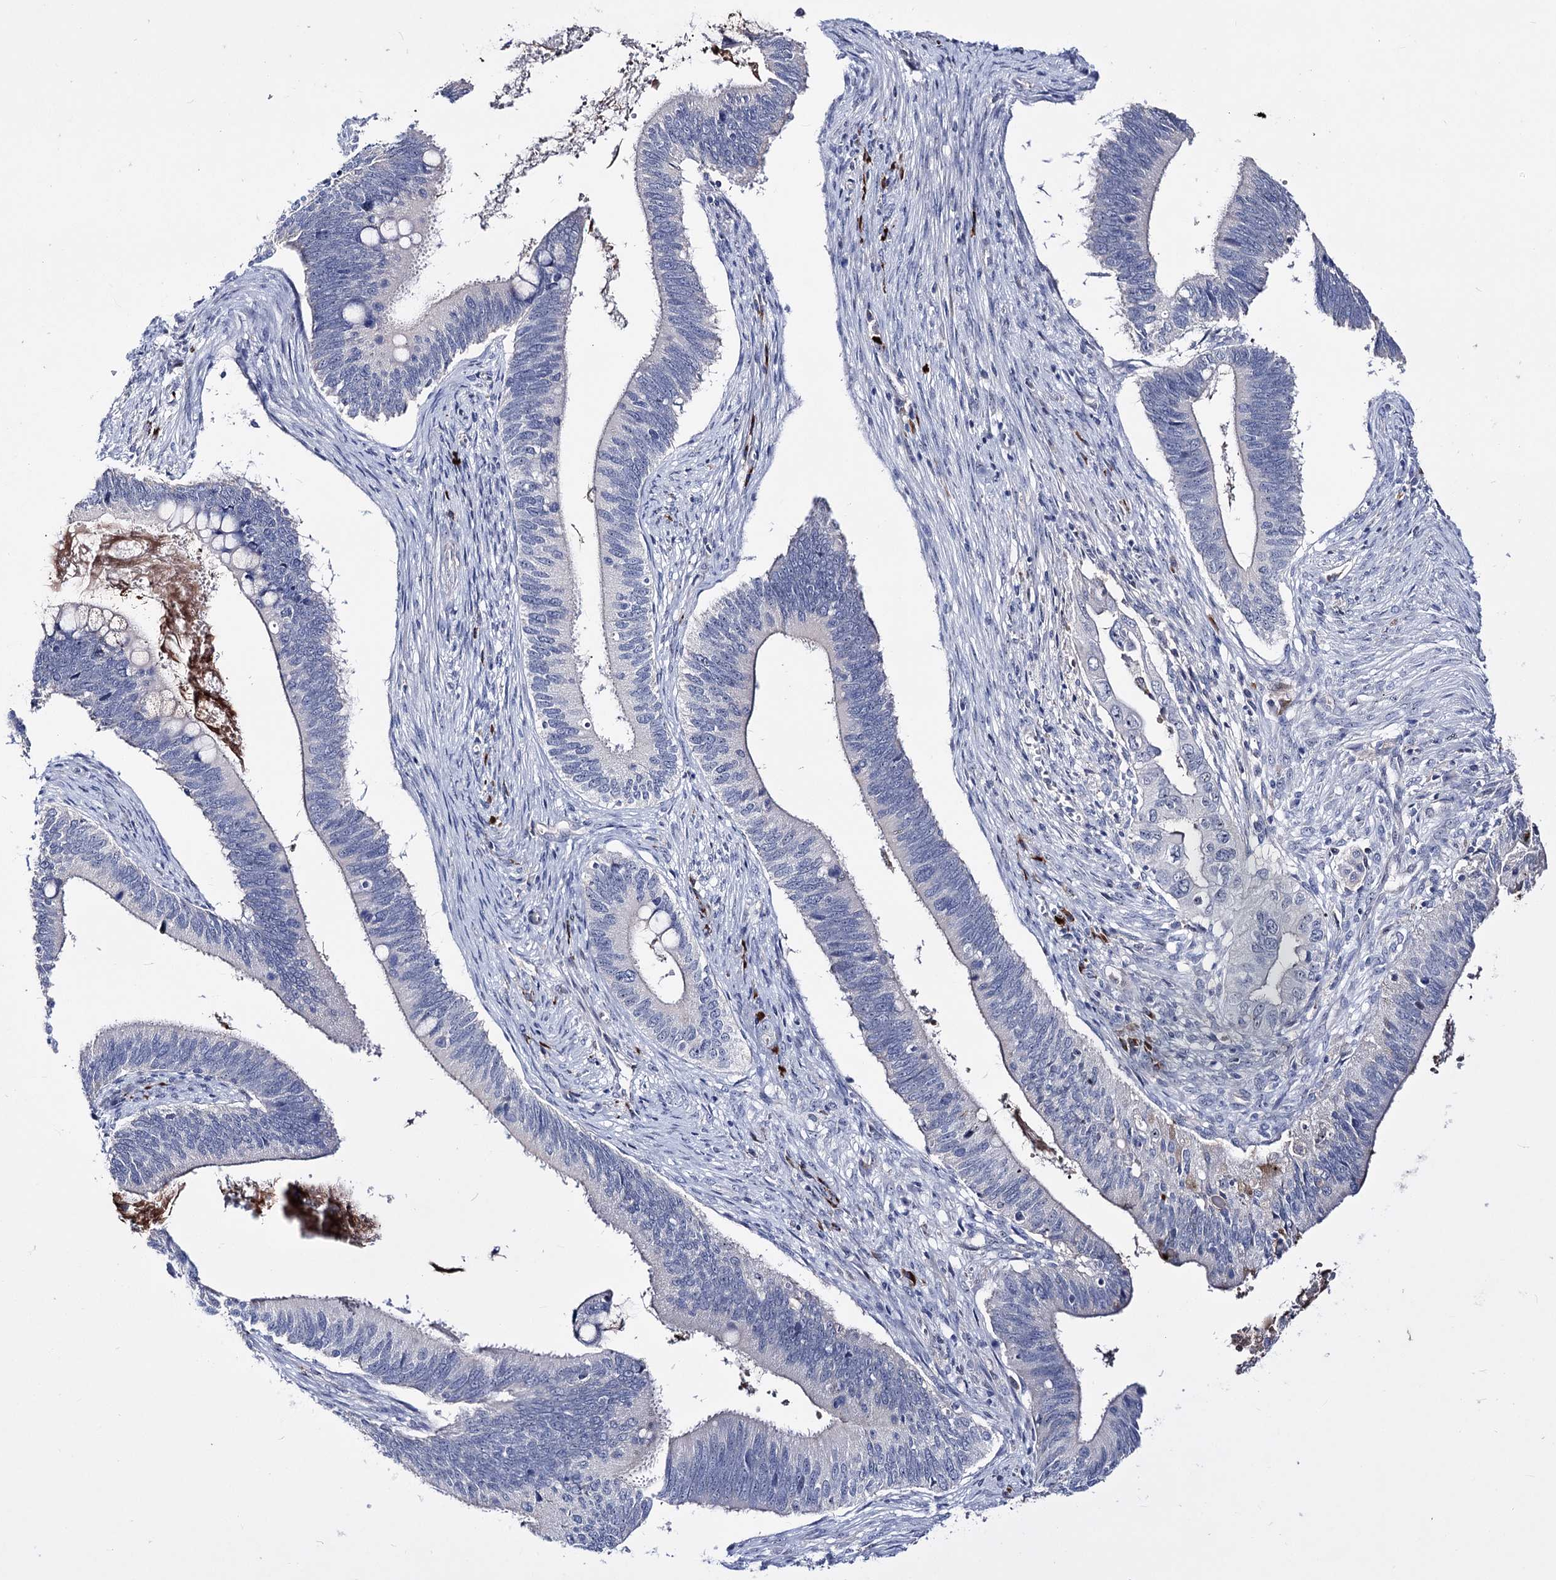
{"staining": {"intensity": "negative", "quantity": "none", "location": "none"}, "tissue": "cervical cancer", "cell_type": "Tumor cells", "image_type": "cancer", "snomed": [{"axis": "morphology", "description": "Adenocarcinoma, NOS"}, {"axis": "topography", "description": "Cervix"}], "caption": "This is an IHC image of human adenocarcinoma (cervical). There is no positivity in tumor cells.", "gene": "PCGF5", "patient": {"sex": "female", "age": 42}}